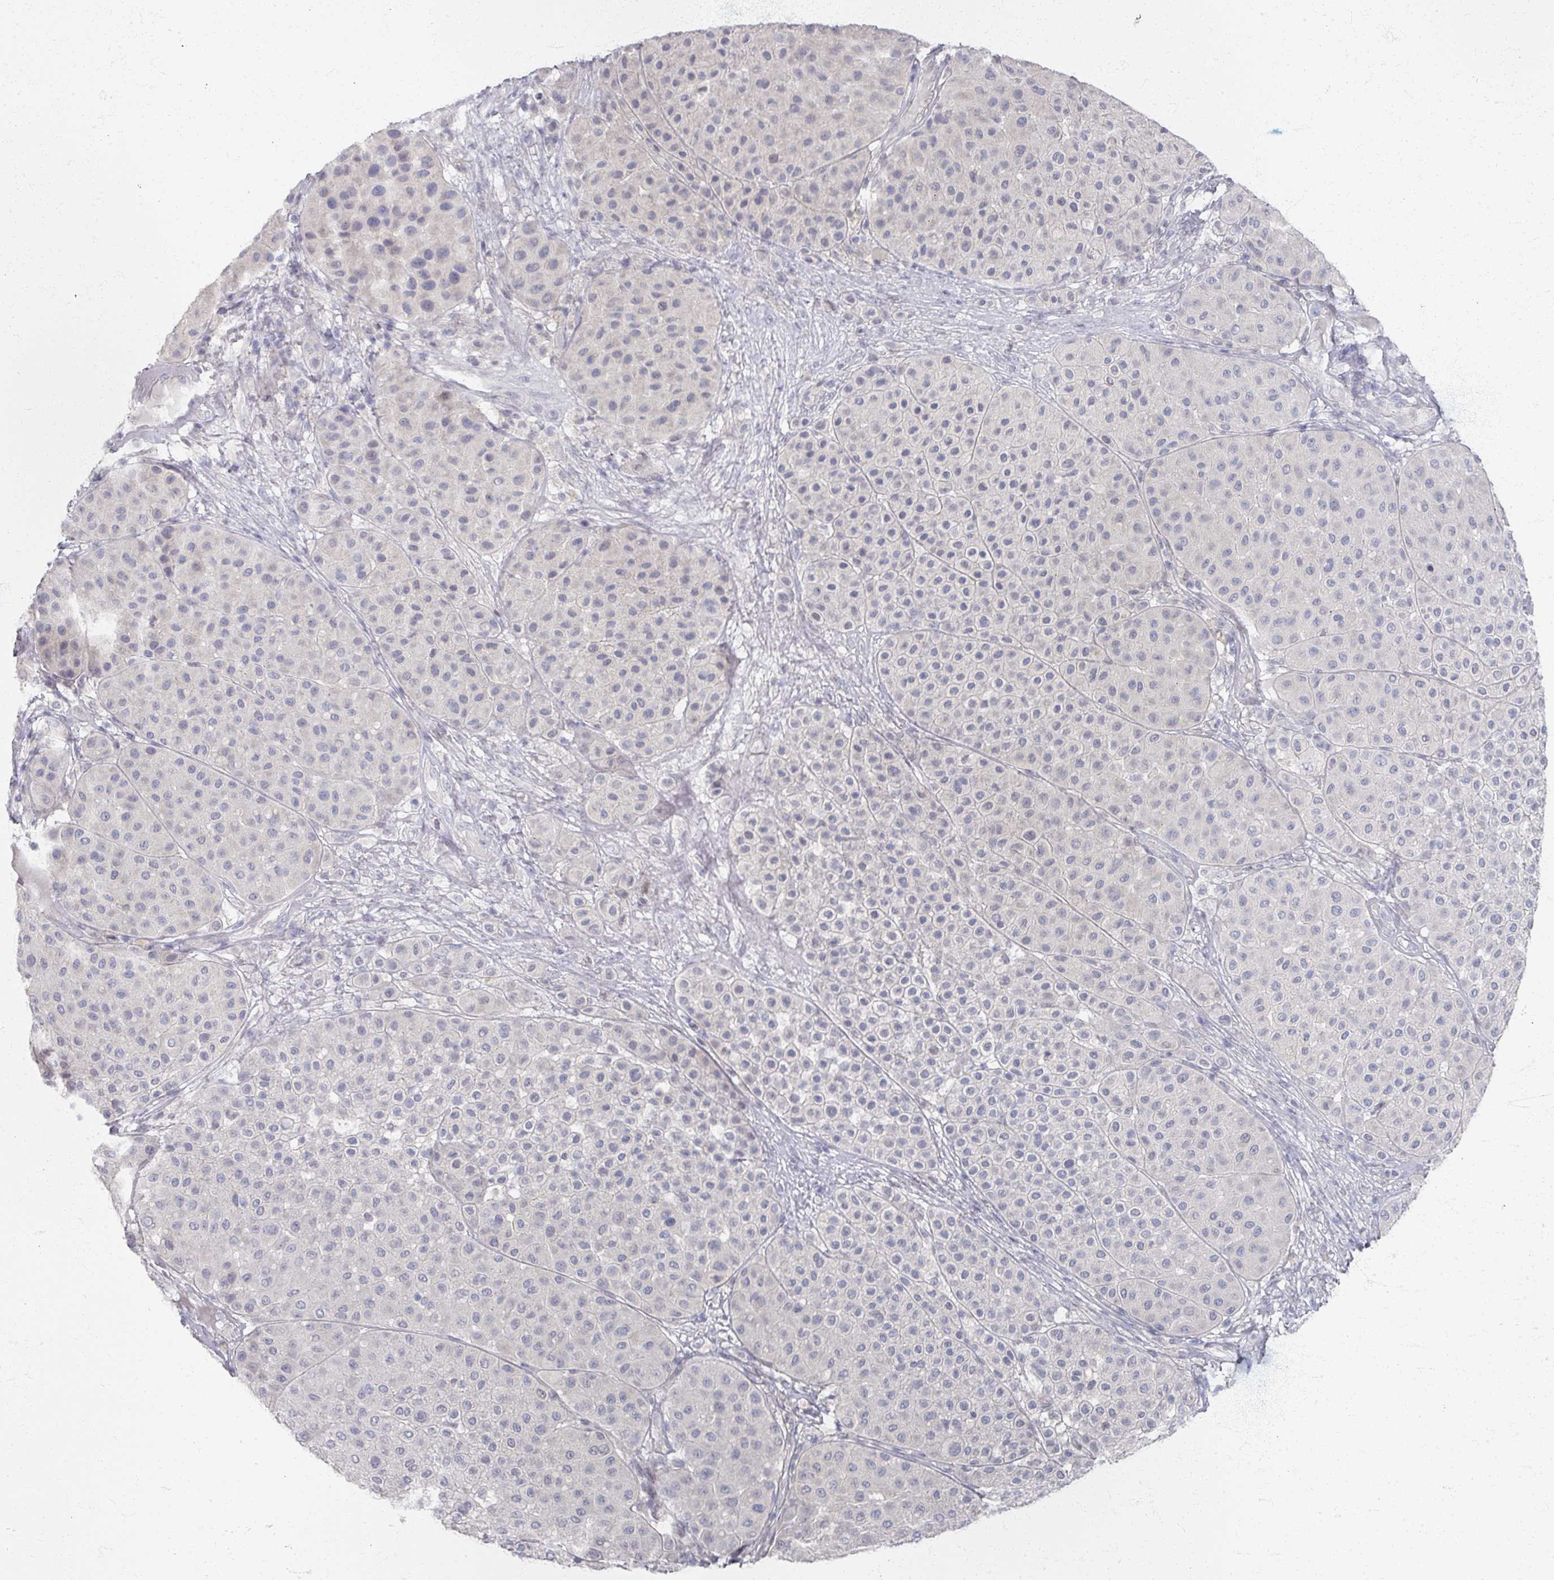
{"staining": {"intensity": "negative", "quantity": "none", "location": "none"}, "tissue": "melanoma", "cell_type": "Tumor cells", "image_type": "cancer", "snomed": [{"axis": "morphology", "description": "Malignant melanoma, Metastatic site"}, {"axis": "topography", "description": "Smooth muscle"}], "caption": "DAB (3,3'-diaminobenzidine) immunohistochemical staining of melanoma exhibits no significant staining in tumor cells. Brightfield microscopy of IHC stained with DAB (brown) and hematoxylin (blue), captured at high magnification.", "gene": "TTYH3", "patient": {"sex": "male", "age": 41}}